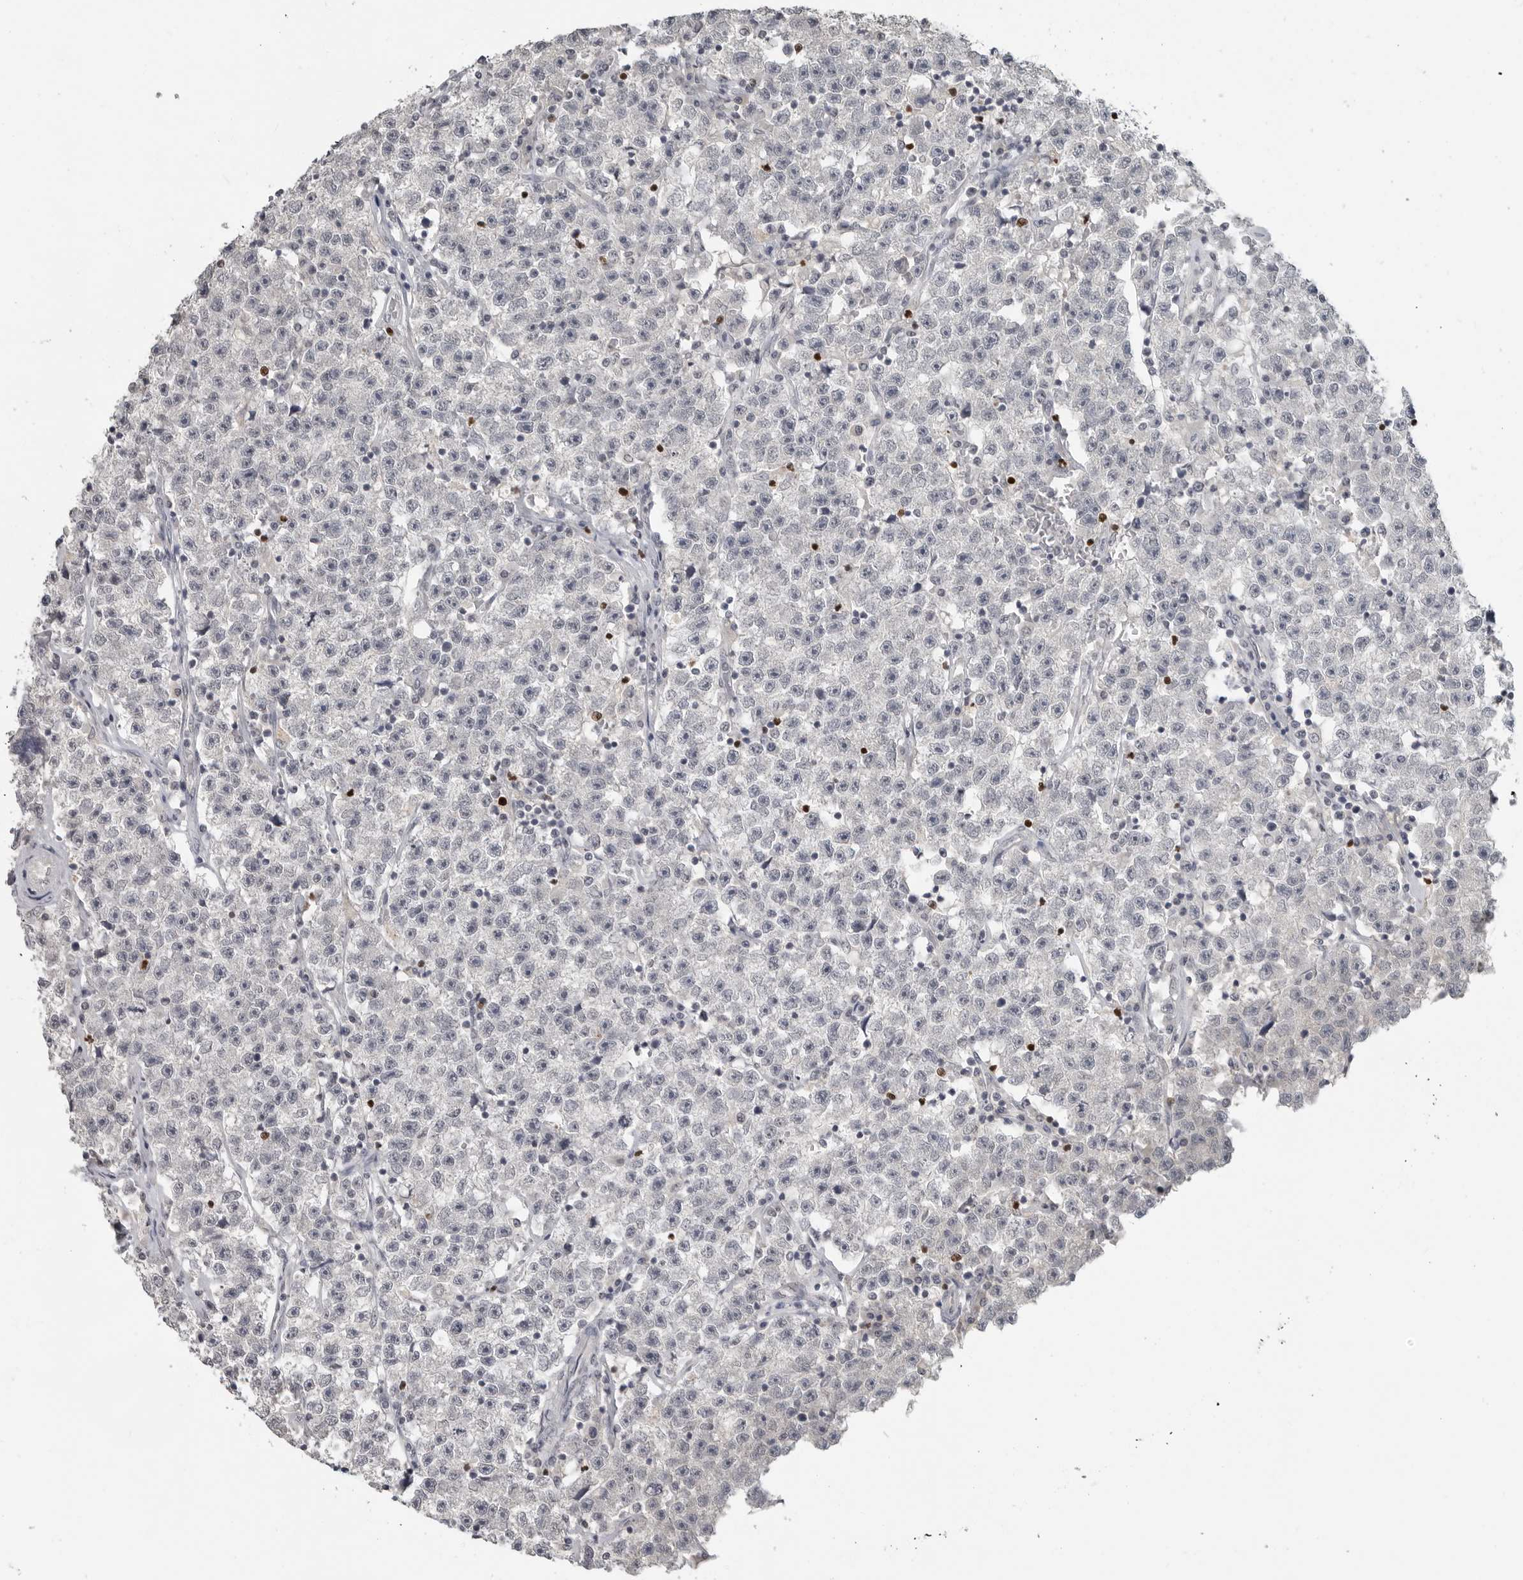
{"staining": {"intensity": "negative", "quantity": "none", "location": "none"}, "tissue": "testis cancer", "cell_type": "Tumor cells", "image_type": "cancer", "snomed": [{"axis": "morphology", "description": "Seminoma, NOS"}, {"axis": "topography", "description": "Testis"}], "caption": "Immunohistochemical staining of testis seminoma reveals no significant expression in tumor cells.", "gene": "FOXP3", "patient": {"sex": "male", "age": 22}}